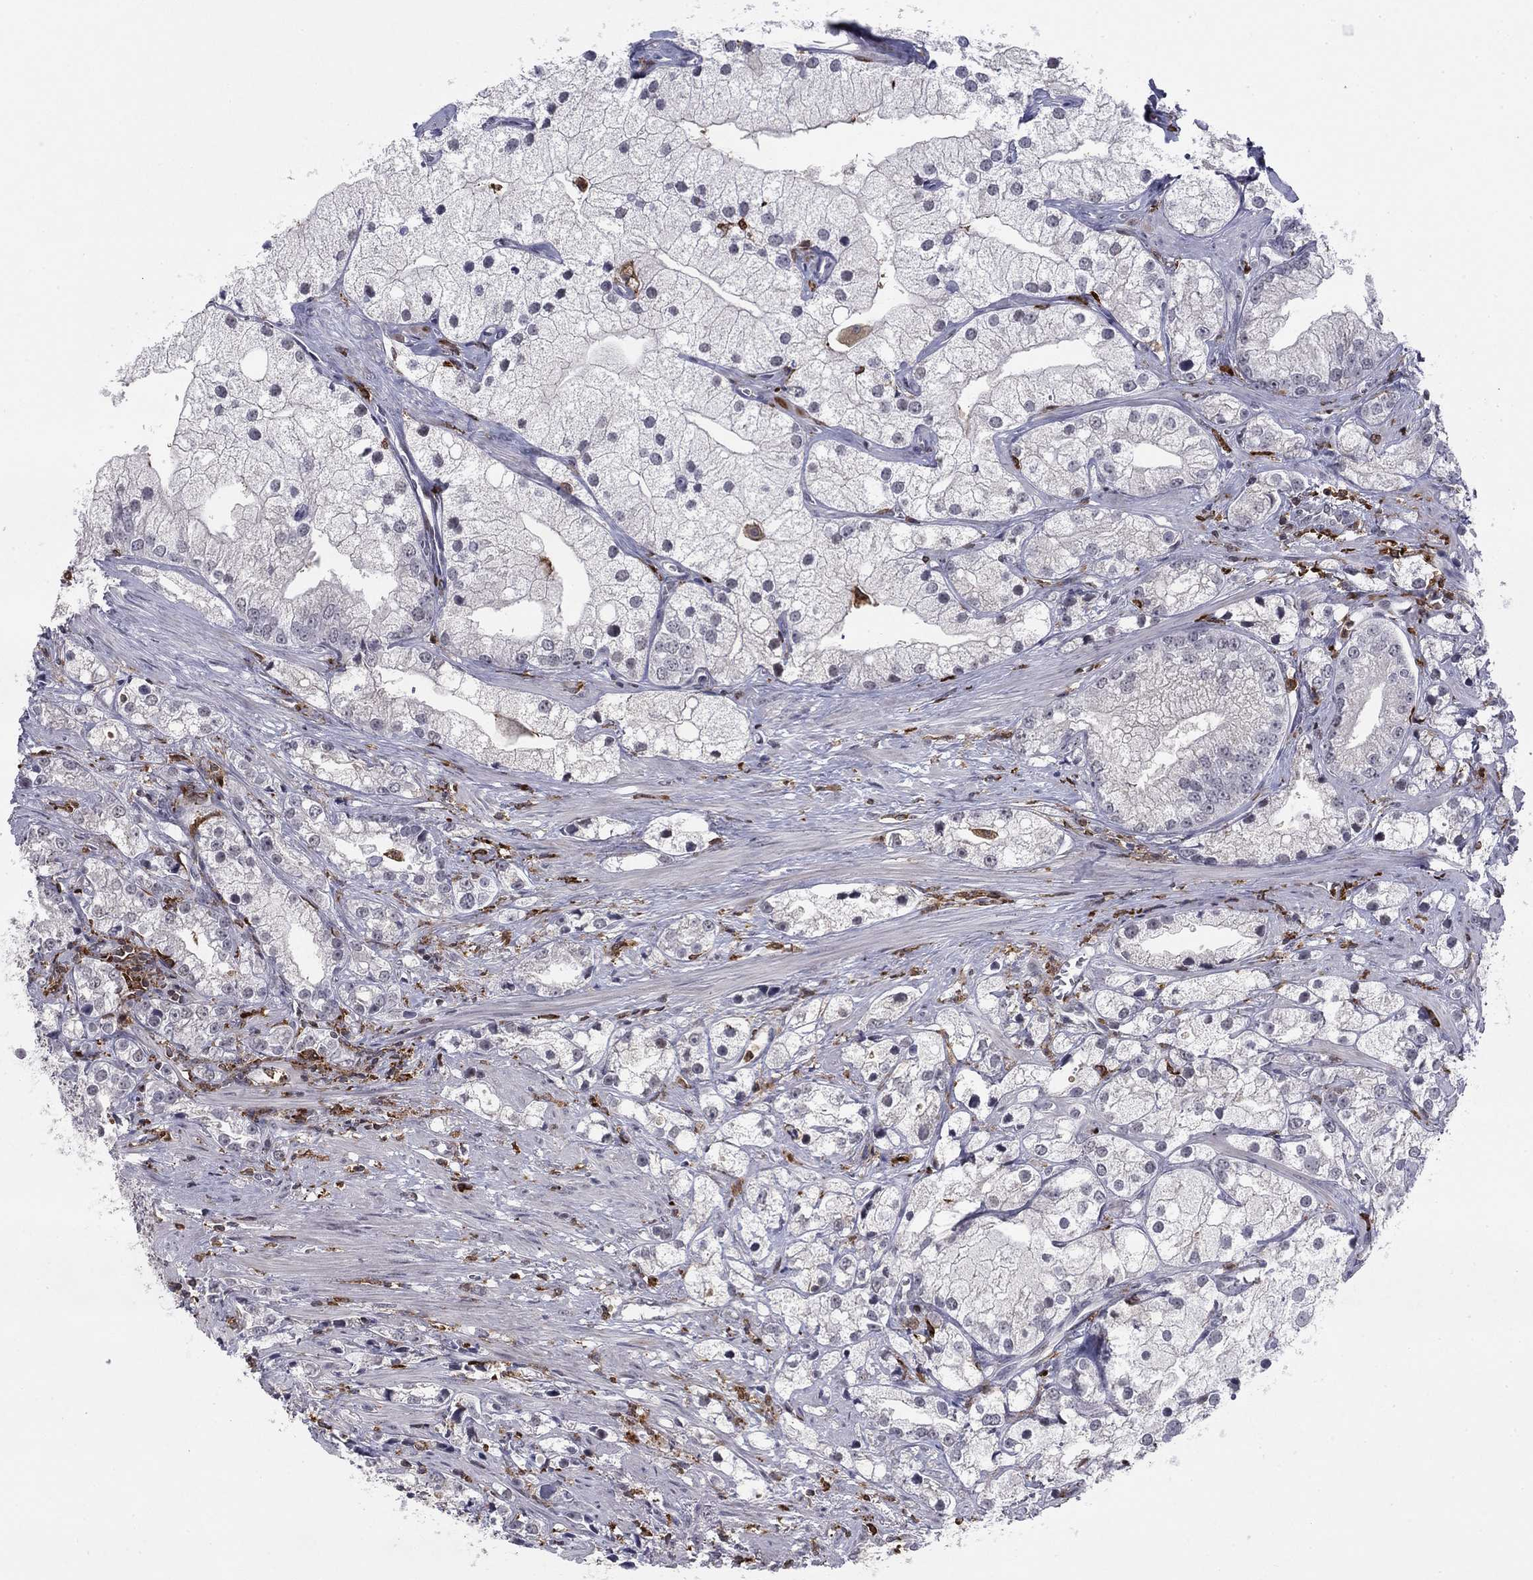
{"staining": {"intensity": "negative", "quantity": "none", "location": "none"}, "tissue": "prostate cancer", "cell_type": "Tumor cells", "image_type": "cancer", "snomed": [{"axis": "morphology", "description": "Adenocarcinoma, NOS"}, {"axis": "topography", "description": "Prostate and seminal vesicle, NOS"}, {"axis": "topography", "description": "Prostate"}], "caption": "High power microscopy micrograph of an immunohistochemistry photomicrograph of prostate adenocarcinoma, revealing no significant positivity in tumor cells.", "gene": "PLCB2", "patient": {"sex": "male", "age": 79}}